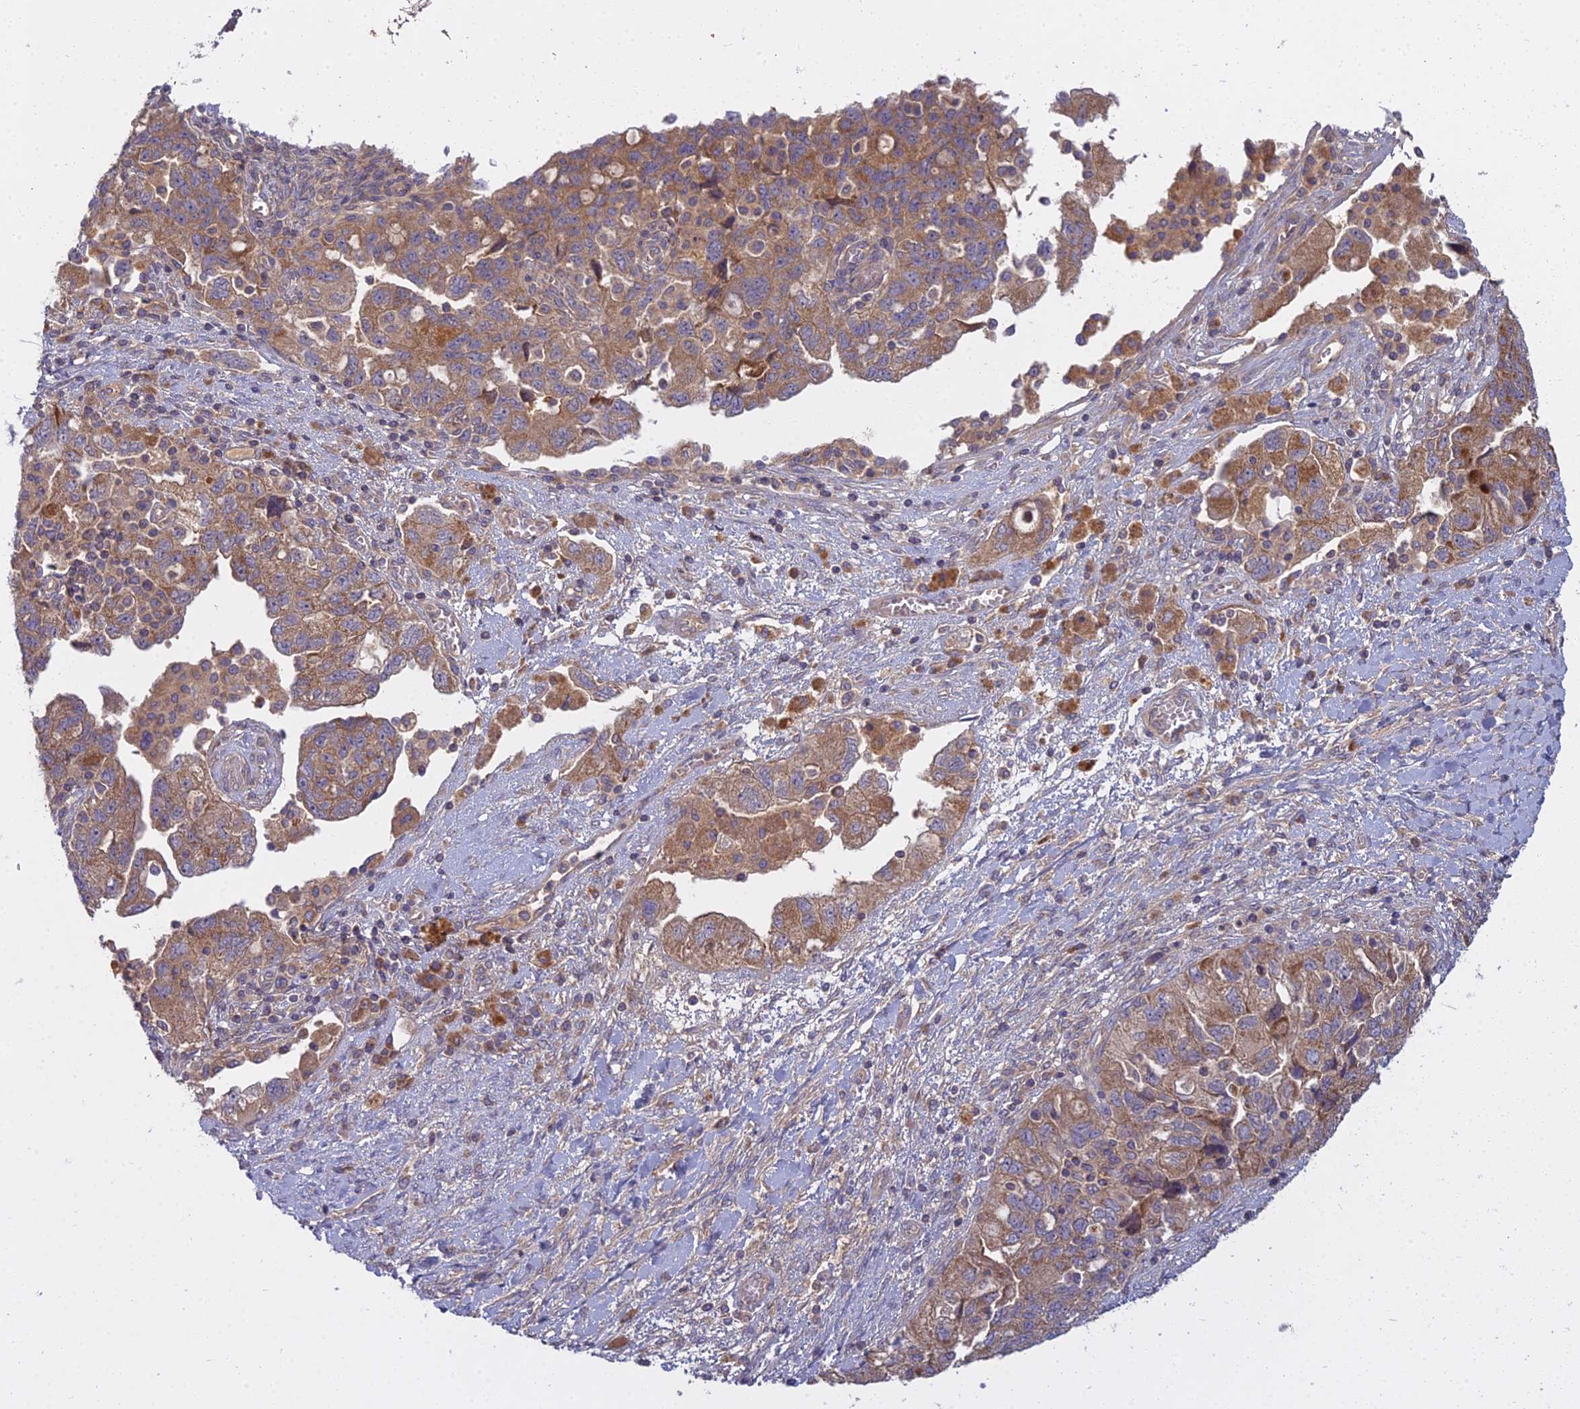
{"staining": {"intensity": "moderate", "quantity": ">75%", "location": "cytoplasmic/membranous"}, "tissue": "ovarian cancer", "cell_type": "Tumor cells", "image_type": "cancer", "snomed": [{"axis": "morphology", "description": "Carcinoma, NOS"}, {"axis": "morphology", "description": "Cystadenocarcinoma, serous, NOS"}, {"axis": "topography", "description": "Ovary"}], "caption": "Immunohistochemistry (DAB) staining of human ovarian serous cystadenocarcinoma displays moderate cytoplasmic/membranous protein positivity in approximately >75% of tumor cells.", "gene": "CCDC167", "patient": {"sex": "female", "age": 69}}